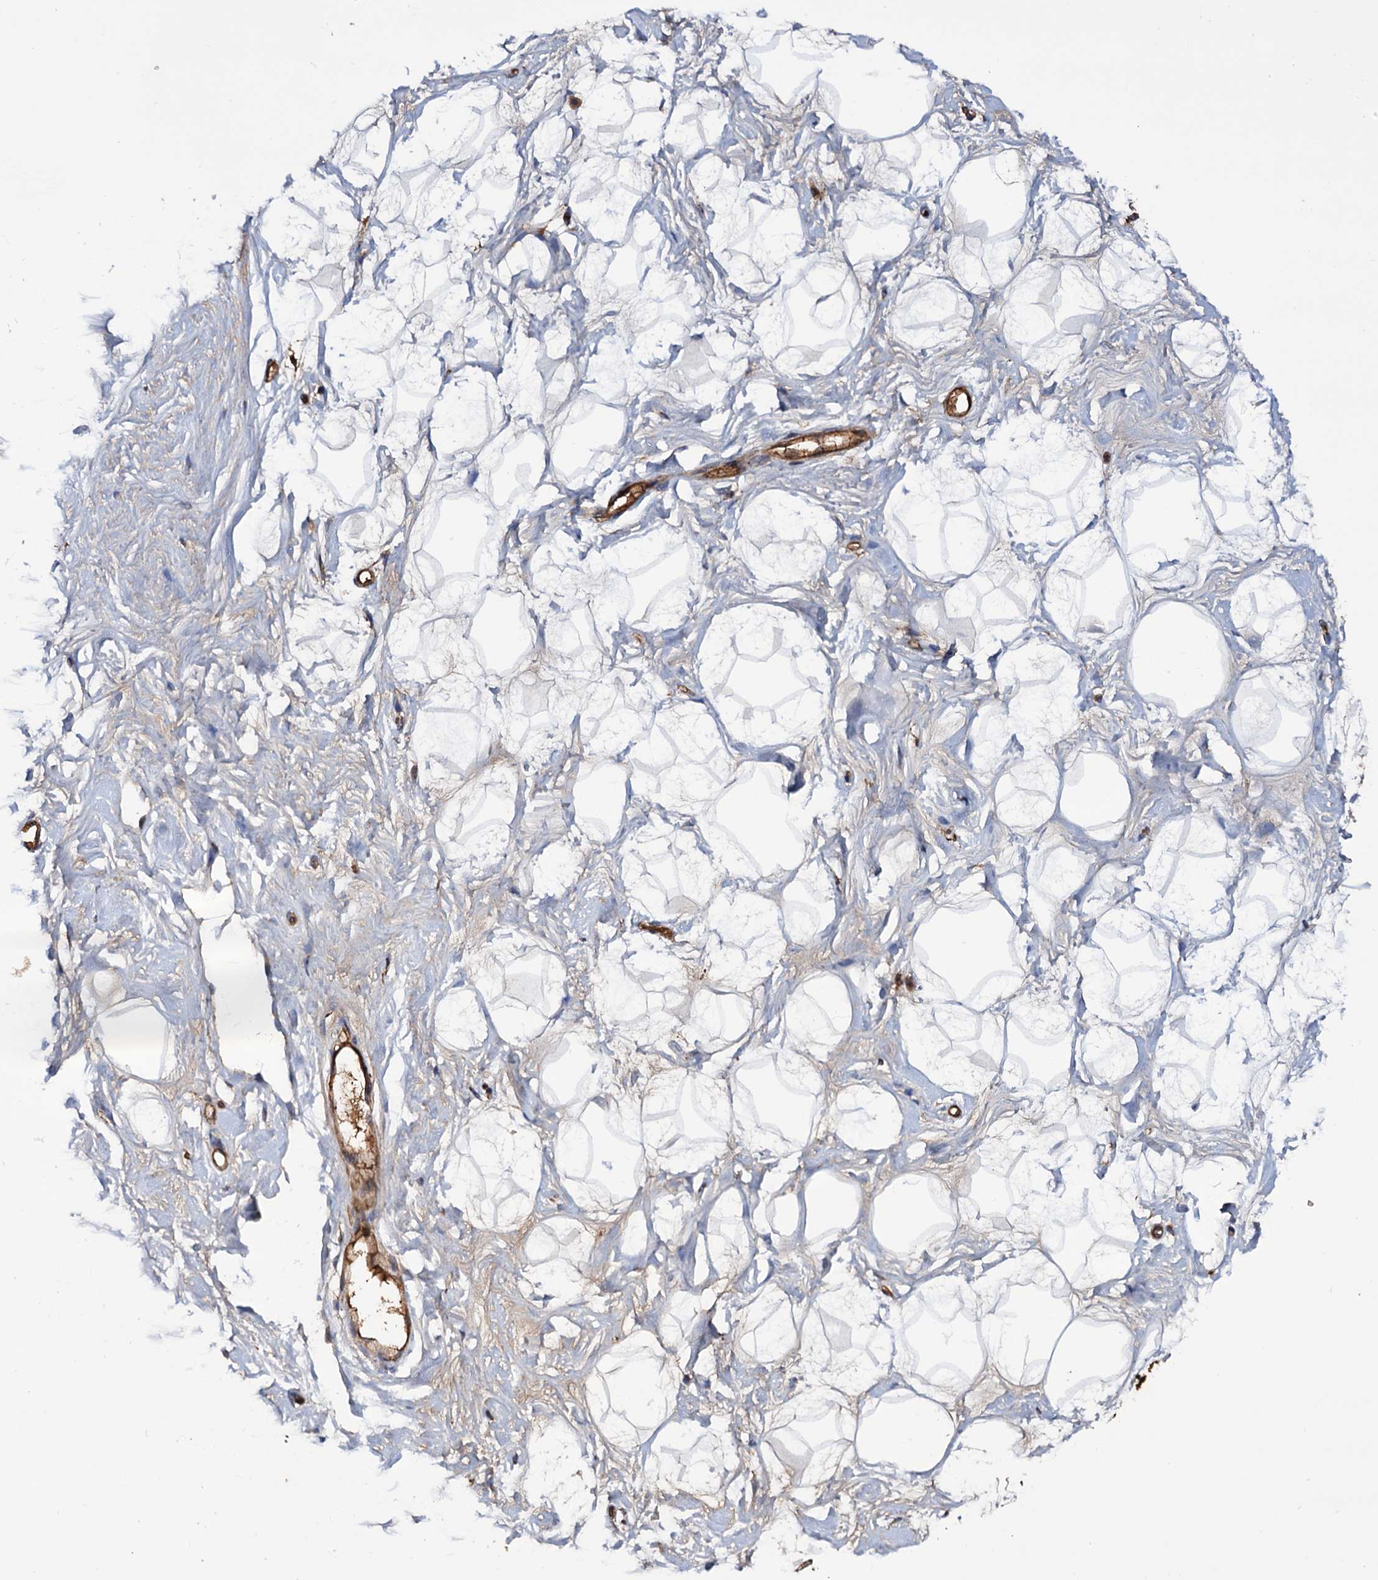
{"staining": {"intensity": "negative", "quantity": "none", "location": "none"}, "tissue": "breast", "cell_type": "Adipocytes", "image_type": "normal", "snomed": [{"axis": "morphology", "description": "Normal tissue, NOS"}, {"axis": "morphology", "description": "Adenoma, NOS"}, {"axis": "topography", "description": "Breast"}], "caption": "A high-resolution photomicrograph shows immunohistochemistry (IHC) staining of normal breast, which reveals no significant positivity in adipocytes.", "gene": "MRPL42", "patient": {"sex": "female", "age": 23}}